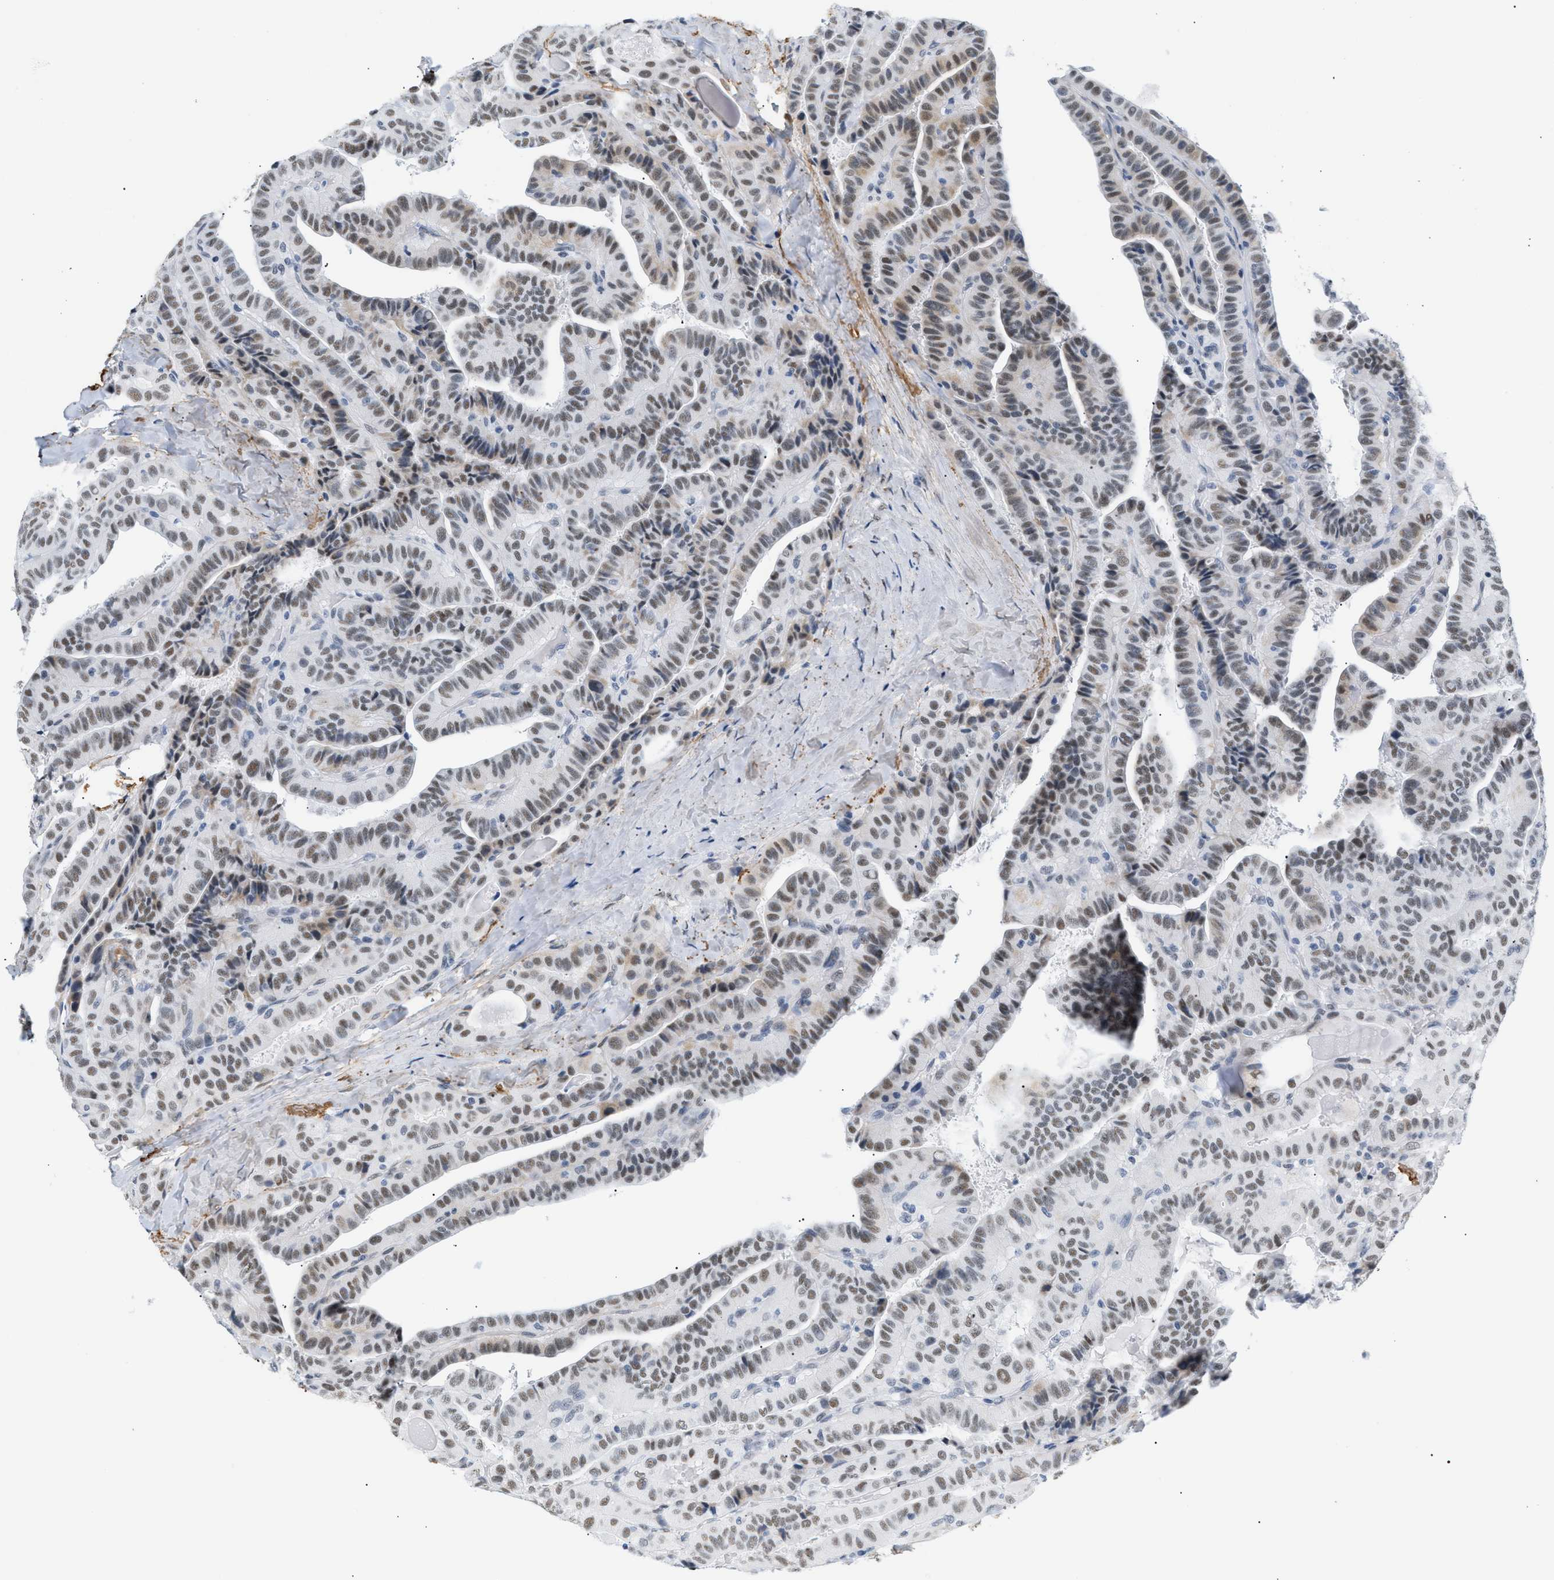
{"staining": {"intensity": "weak", "quantity": ">75%", "location": "nuclear"}, "tissue": "thyroid cancer", "cell_type": "Tumor cells", "image_type": "cancer", "snomed": [{"axis": "morphology", "description": "Papillary adenocarcinoma, NOS"}, {"axis": "topography", "description": "Thyroid gland"}], "caption": "IHC image of human thyroid papillary adenocarcinoma stained for a protein (brown), which demonstrates low levels of weak nuclear staining in approximately >75% of tumor cells.", "gene": "ELN", "patient": {"sex": "male", "age": 77}}